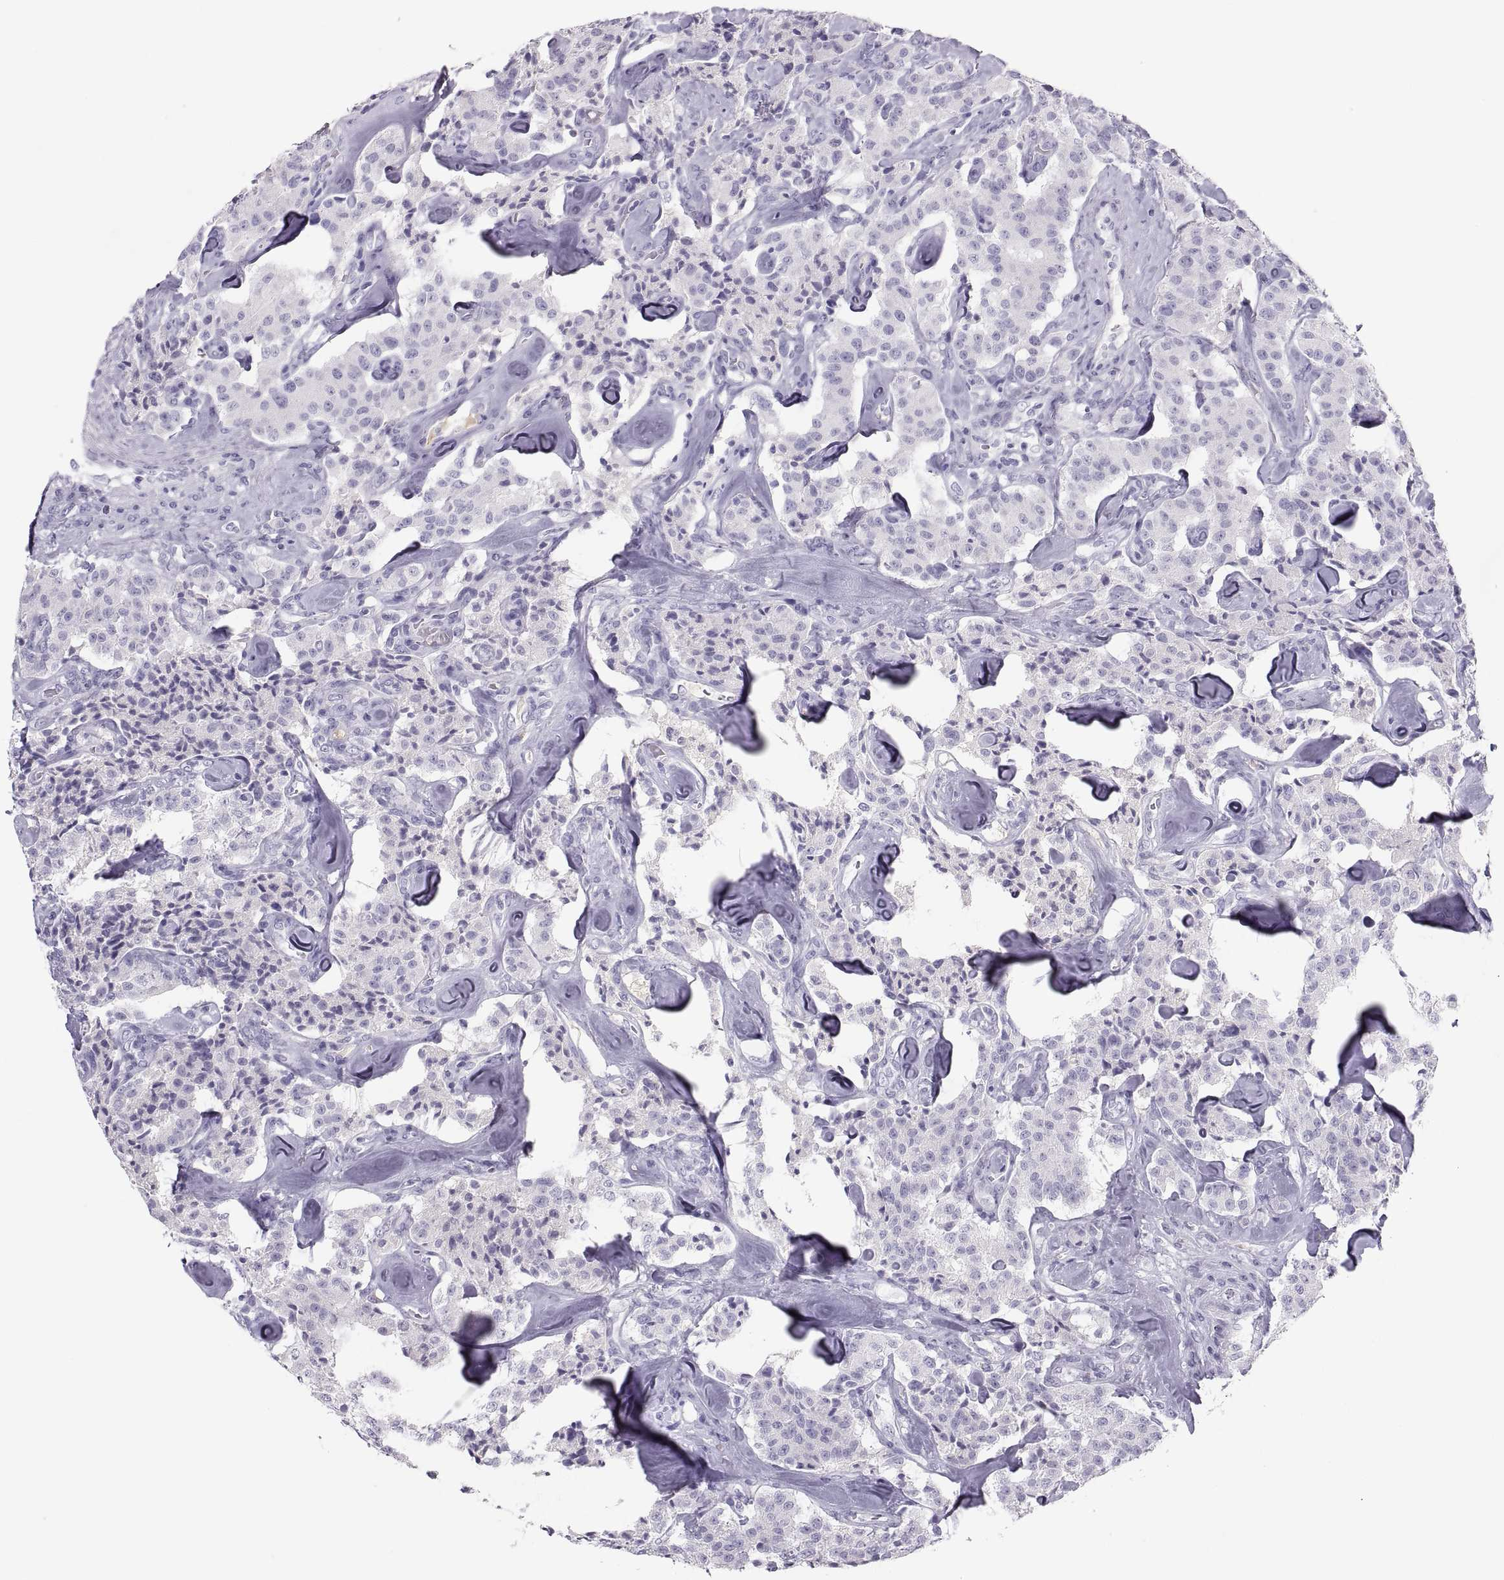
{"staining": {"intensity": "weak", "quantity": "<25%", "location": "cytoplasmic/membranous"}, "tissue": "carcinoid", "cell_type": "Tumor cells", "image_type": "cancer", "snomed": [{"axis": "morphology", "description": "Carcinoid, malignant, NOS"}, {"axis": "topography", "description": "Pancreas"}], "caption": "Carcinoid stained for a protein using IHC demonstrates no staining tumor cells.", "gene": "MAGEB2", "patient": {"sex": "male", "age": 41}}